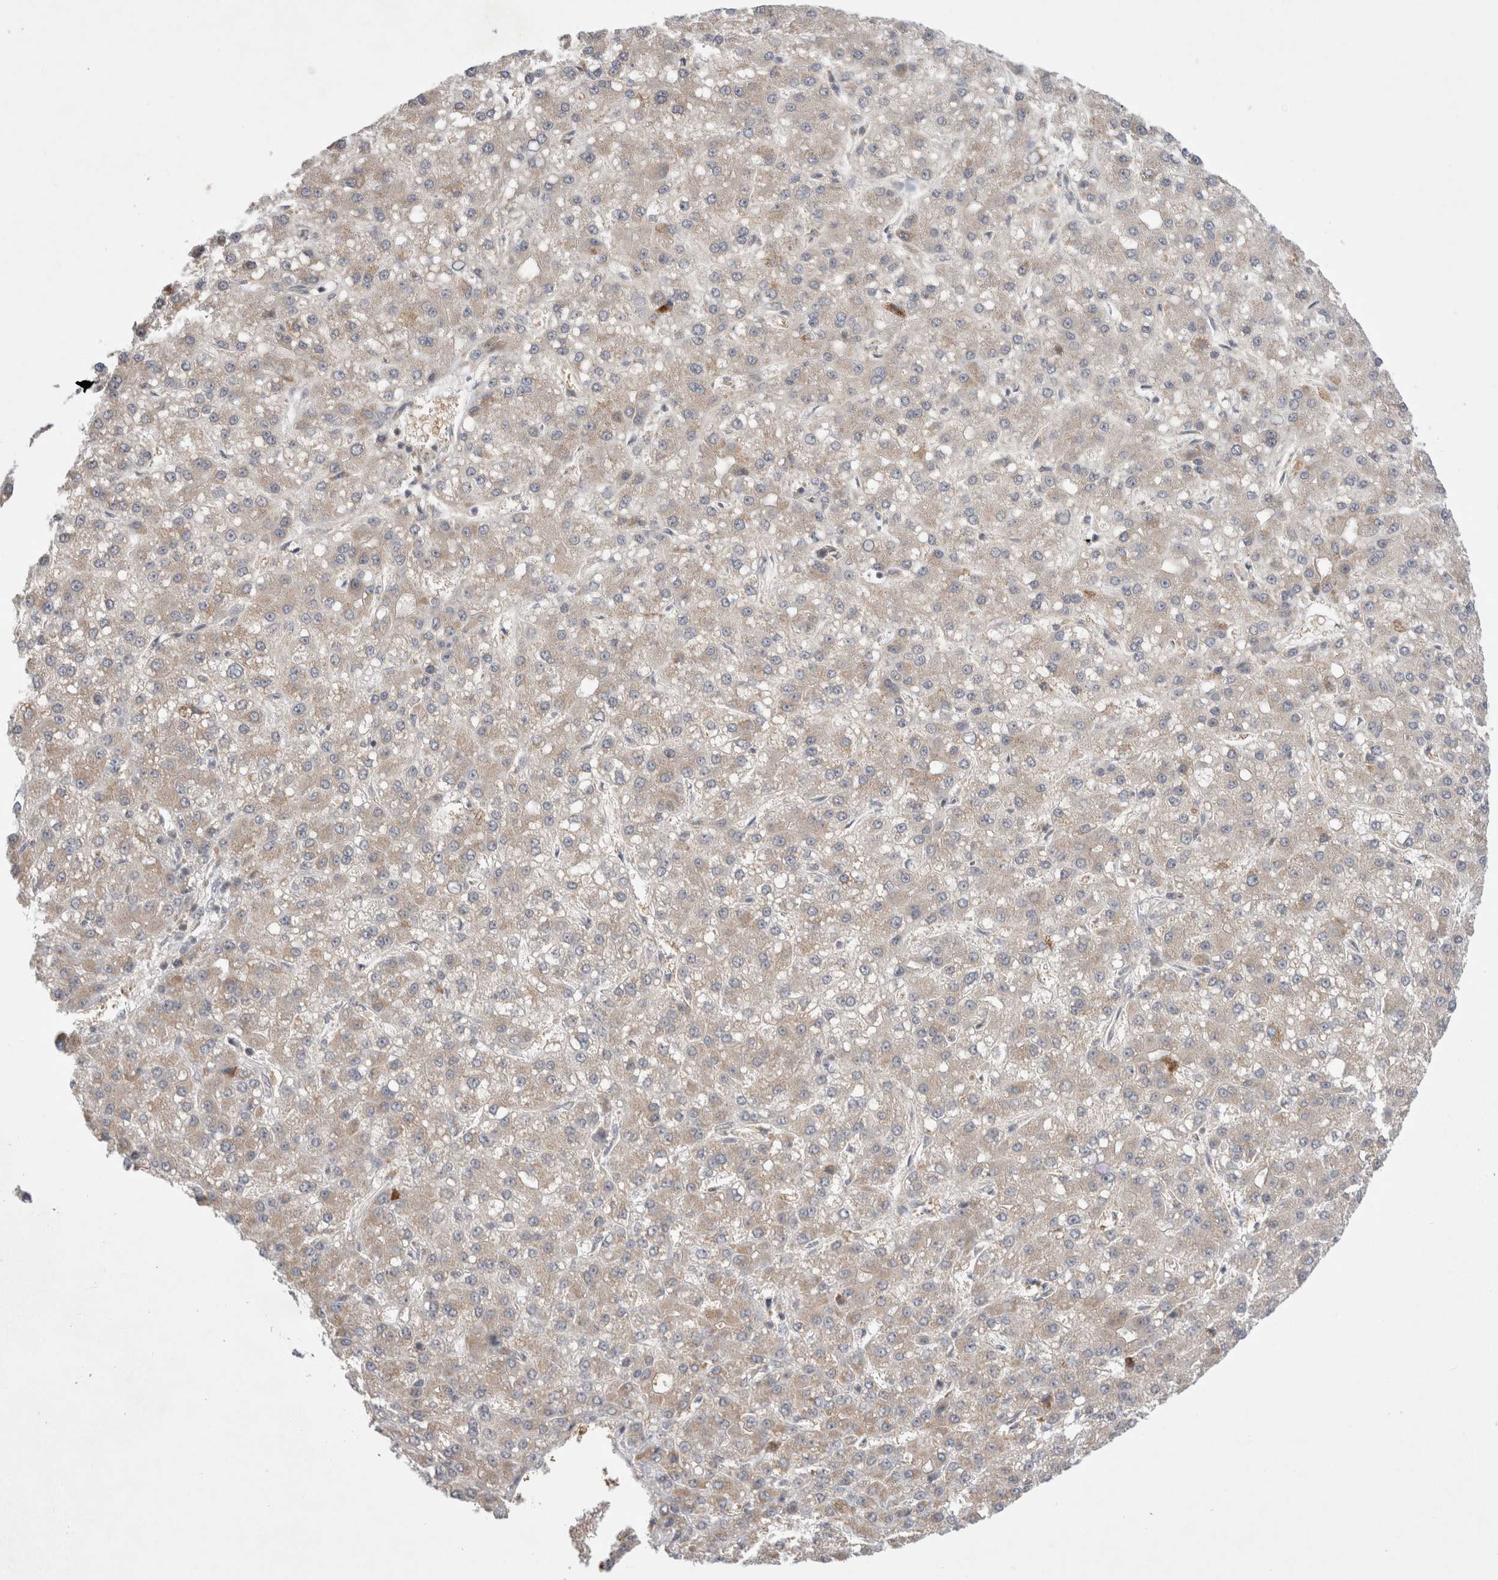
{"staining": {"intensity": "negative", "quantity": "none", "location": "none"}, "tissue": "liver cancer", "cell_type": "Tumor cells", "image_type": "cancer", "snomed": [{"axis": "morphology", "description": "Carcinoma, Hepatocellular, NOS"}, {"axis": "topography", "description": "Liver"}], "caption": "Human liver cancer (hepatocellular carcinoma) stained for a protein using IHC exhibits no expression in tumor cells.", "gene": "CERS5", "patient": {"sex": "male", "age": 67}}